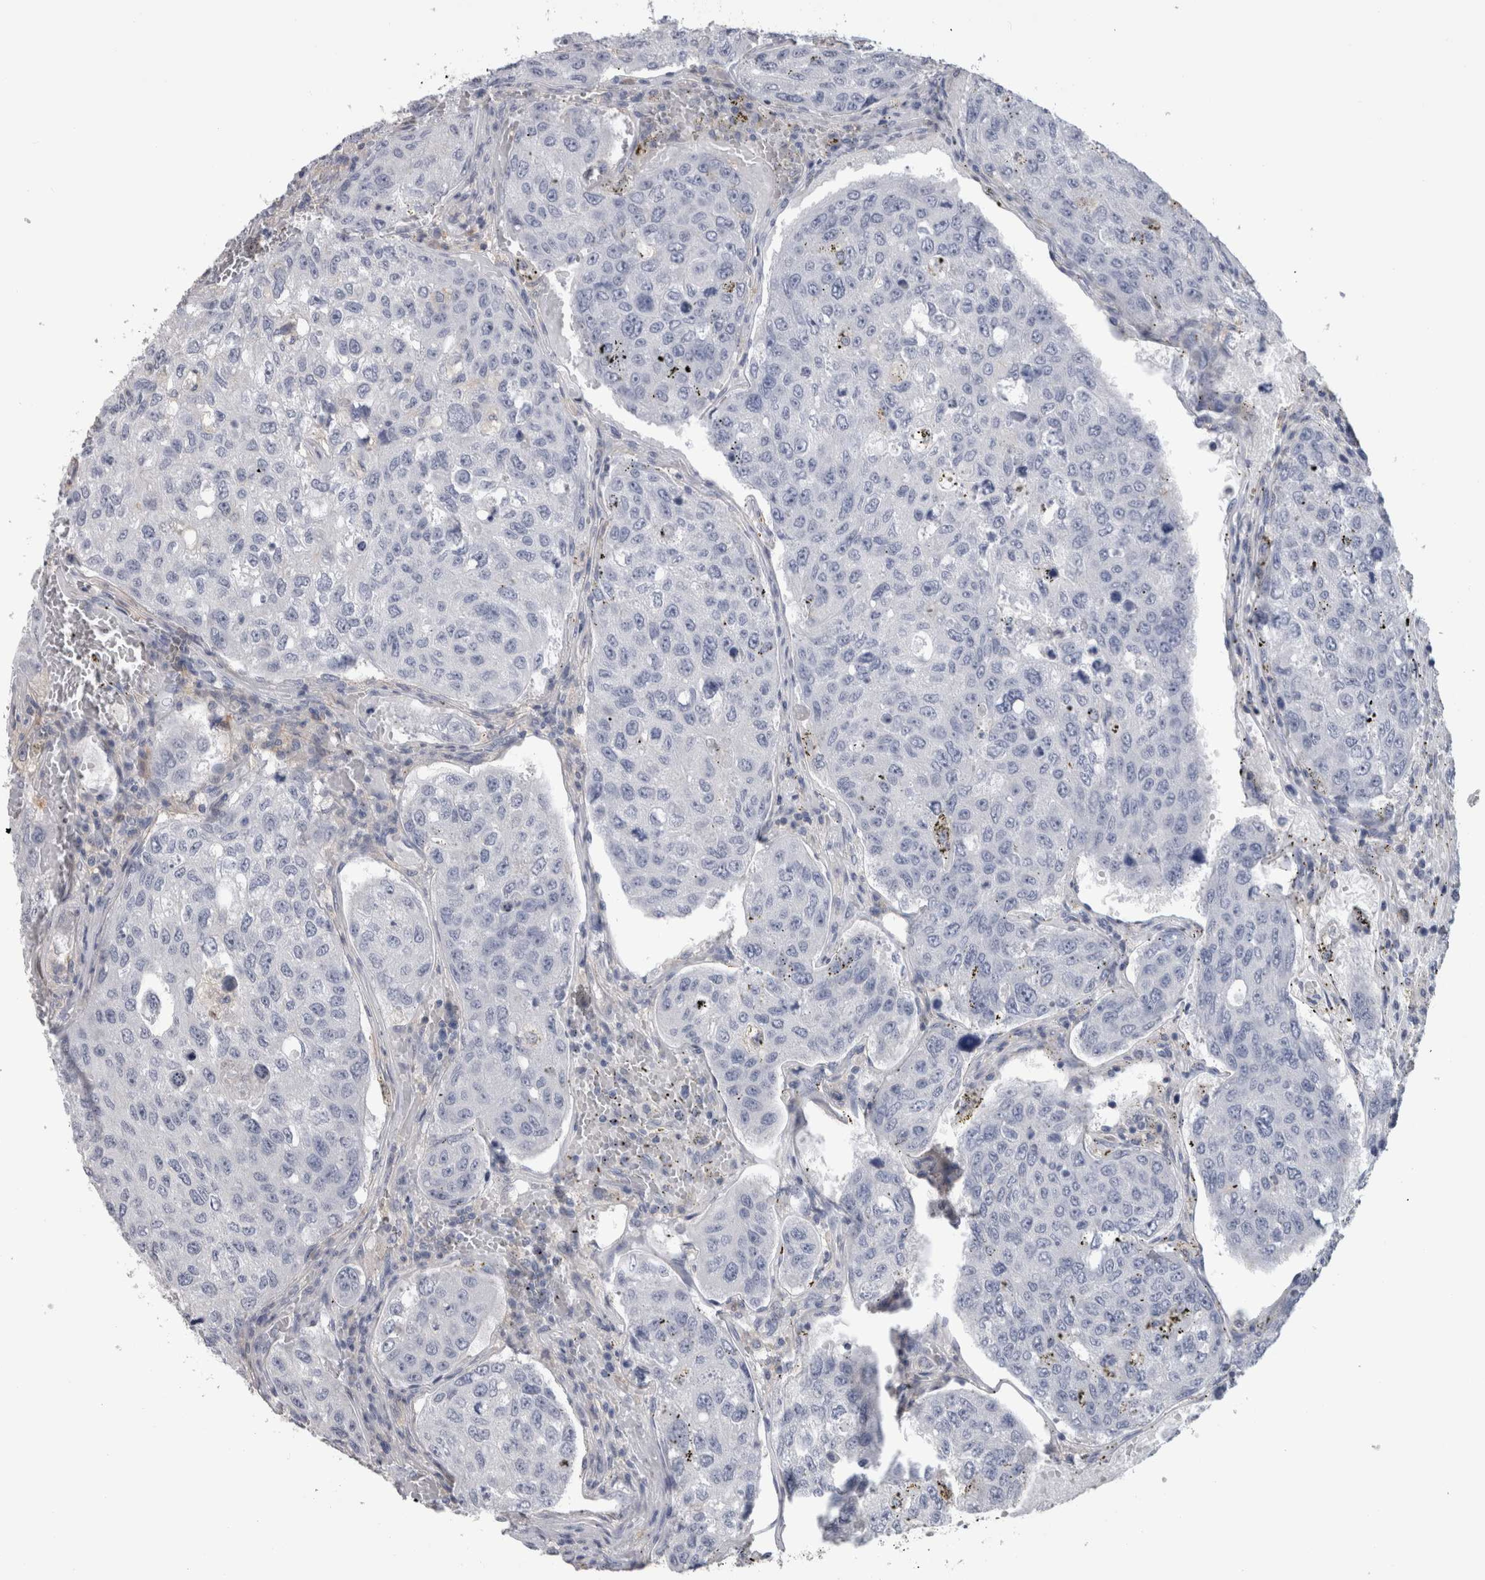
{"staining": {"intensity": "negative", "quantity": "none", "location": "none"}, "tissue": "urothelial cancer", "cell_type": "Tumor cells", "image_type": "cancer", "snomed": [{"axis": "morphology", "description": "Urothelial carcinoma, High grade"}, {"axis": "topography", "description": "Lymph node"}, {"axis": "topography", "description": "Urinary bladder"}], "caption": "A histopathology image of human urothelial cancer is negative for staining in tumor cells. (Stains: DAB immunohistochemistry with hematoxylin counter stain, Microscopy: brightfield microscopy at high magnification).", "gene": "SCRN1", "patient": {"sex": "male", "age": 51}}